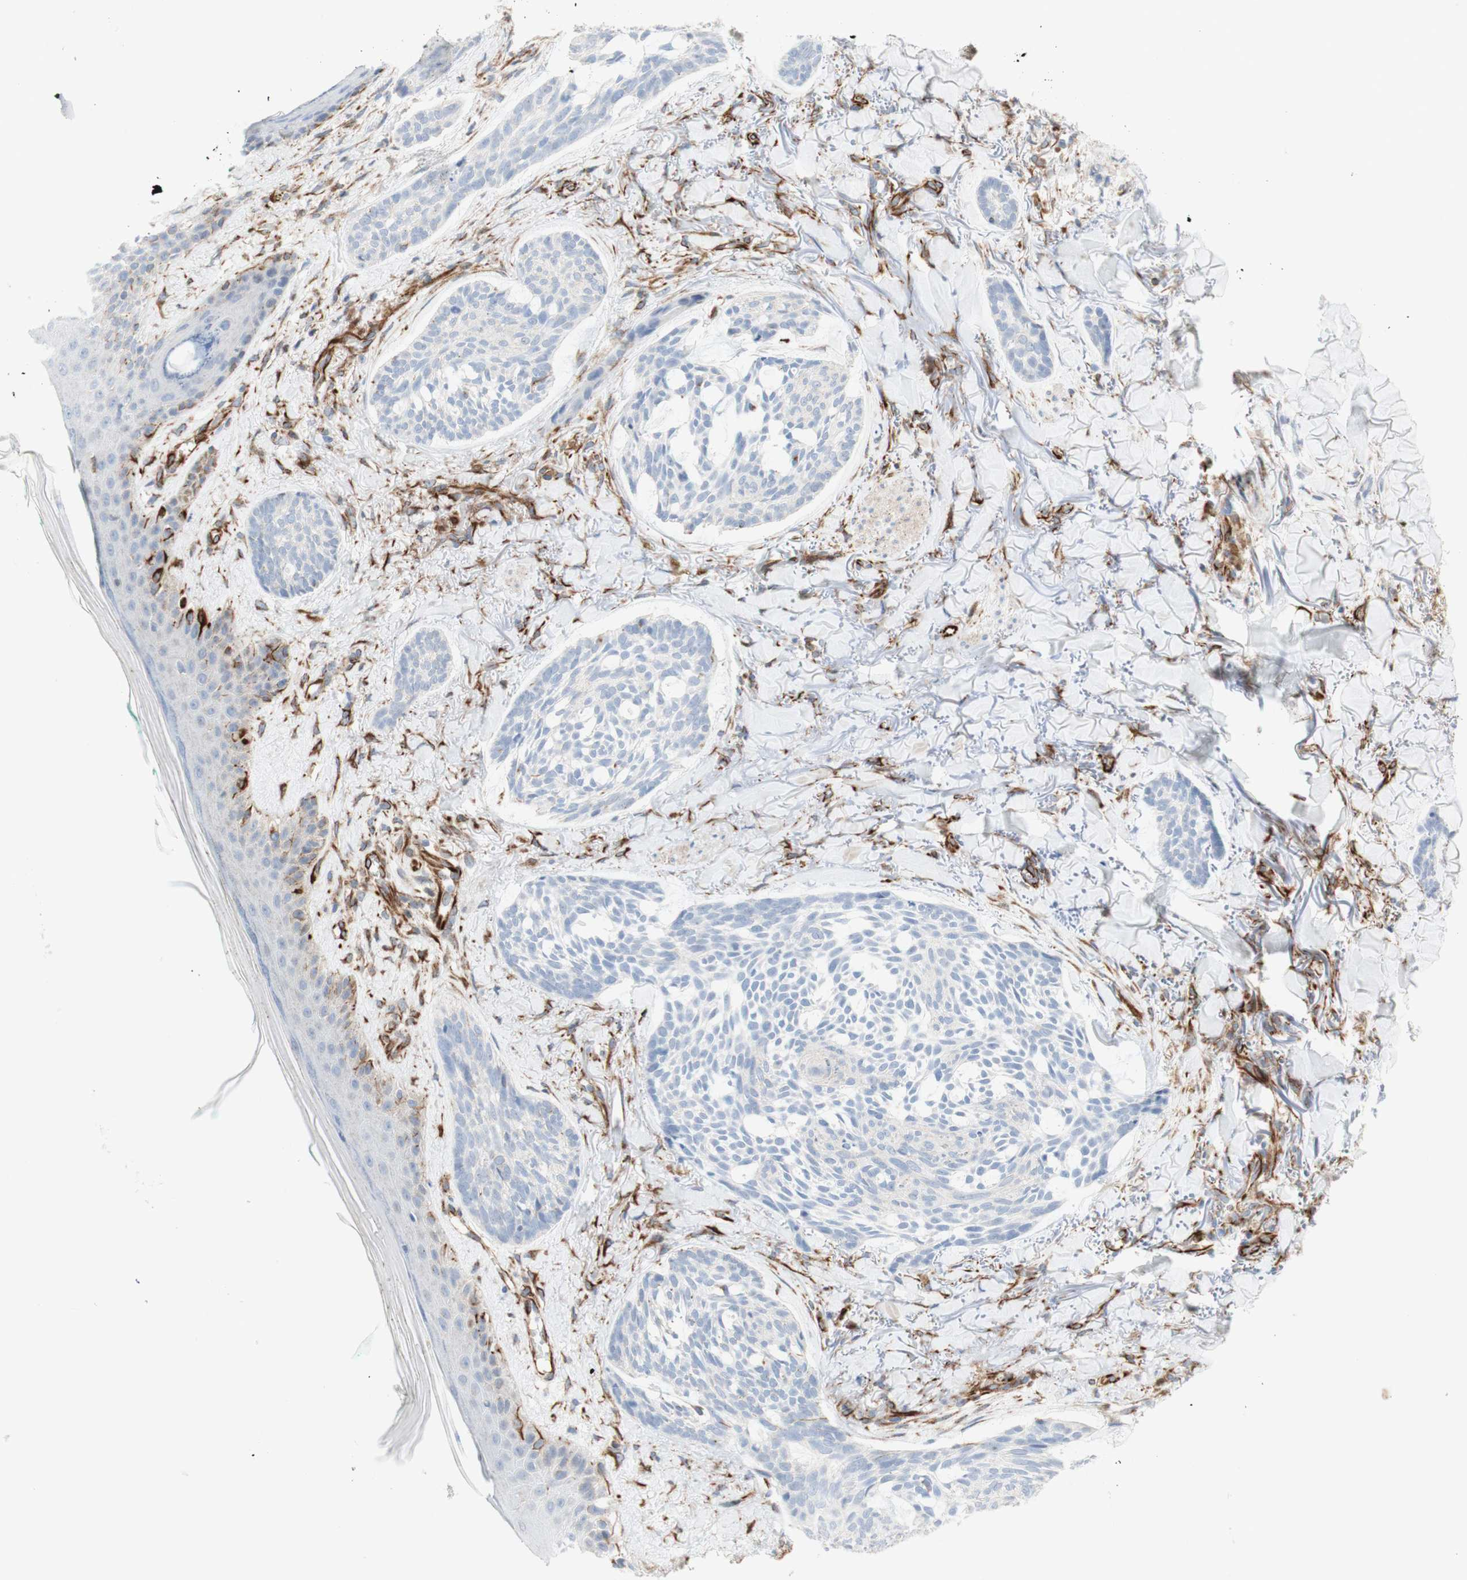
{"staining": {"intensity": "negative", "quantity": "none", "location": "none"}, "tissue": "skin cancer", "cell_type": "Tumor cells", "image_type": "cancer", "snomed": [{"axis": "morphology", "description": "Basal cell carcinoma"}, {"axis": "topography", "description": "Skin"}], "caption": "An image of basal cell carcinoma (skin) stained for a protein demonstrates no brown staining in tumor cells.", "gene": "POU2AF1", "patient": {"sex": "male", "age": 43}}